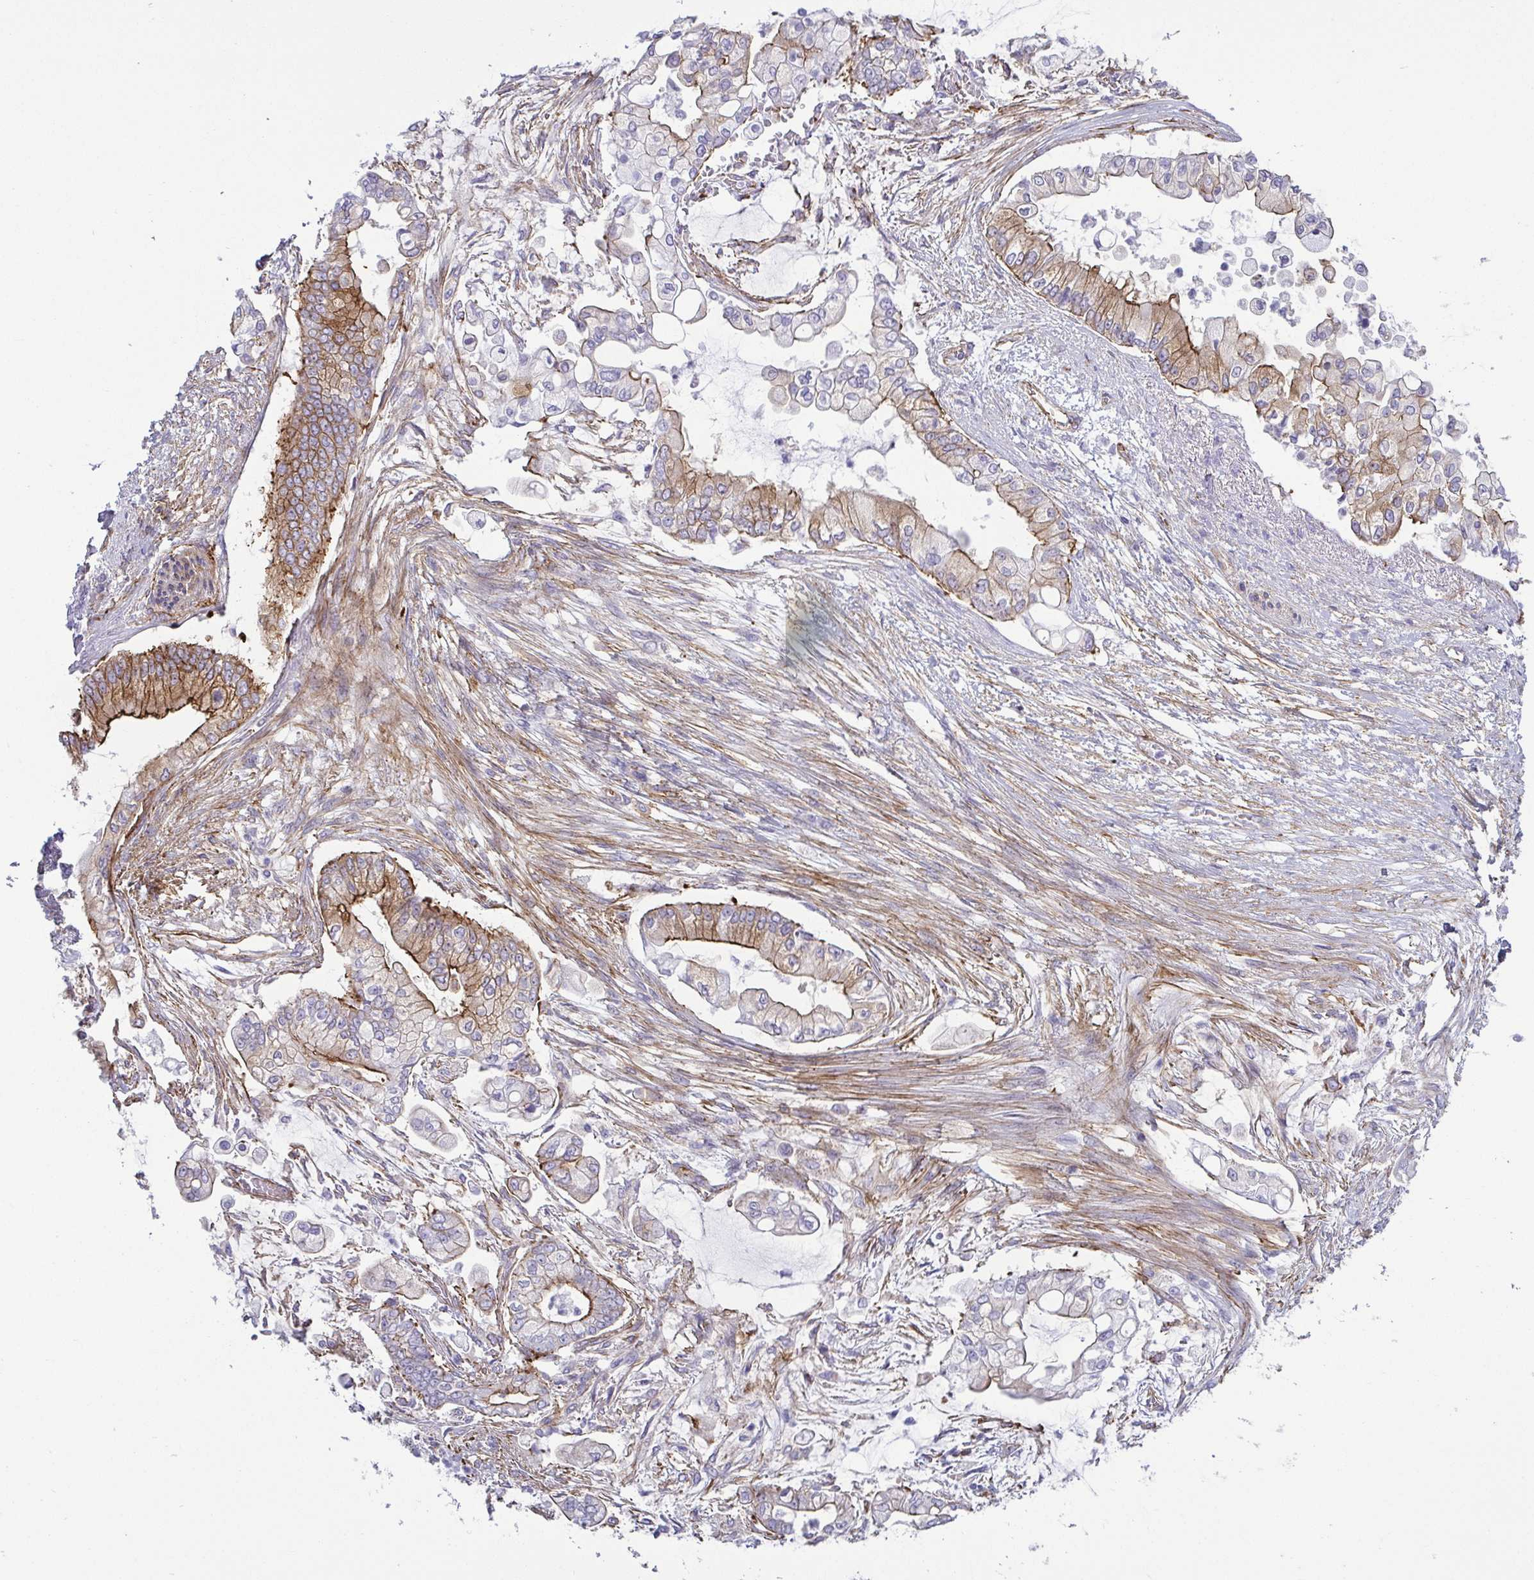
{"staining": {"intensity": "moderate", "quantity": "<25%", "location": "cytoplasmic/membranous"}, "tissue": "pancreatic cancer", "cell_type": "Tumor cells", "image_type": "cancer", "snomed": [{"axis": "morphology", "description": "Adenocarcinoma, NOS"}, {"axis": "topography", "description": "Pancreas"}], "caption": "Immunohistochemical staining of human pancreatic cancer demonstrates moderate cytoplasmic/membranous protein staining in approximately <25% of tumor cells.", "gene": "LIMA1", "patient": {"sex": "female", "age": 69}}